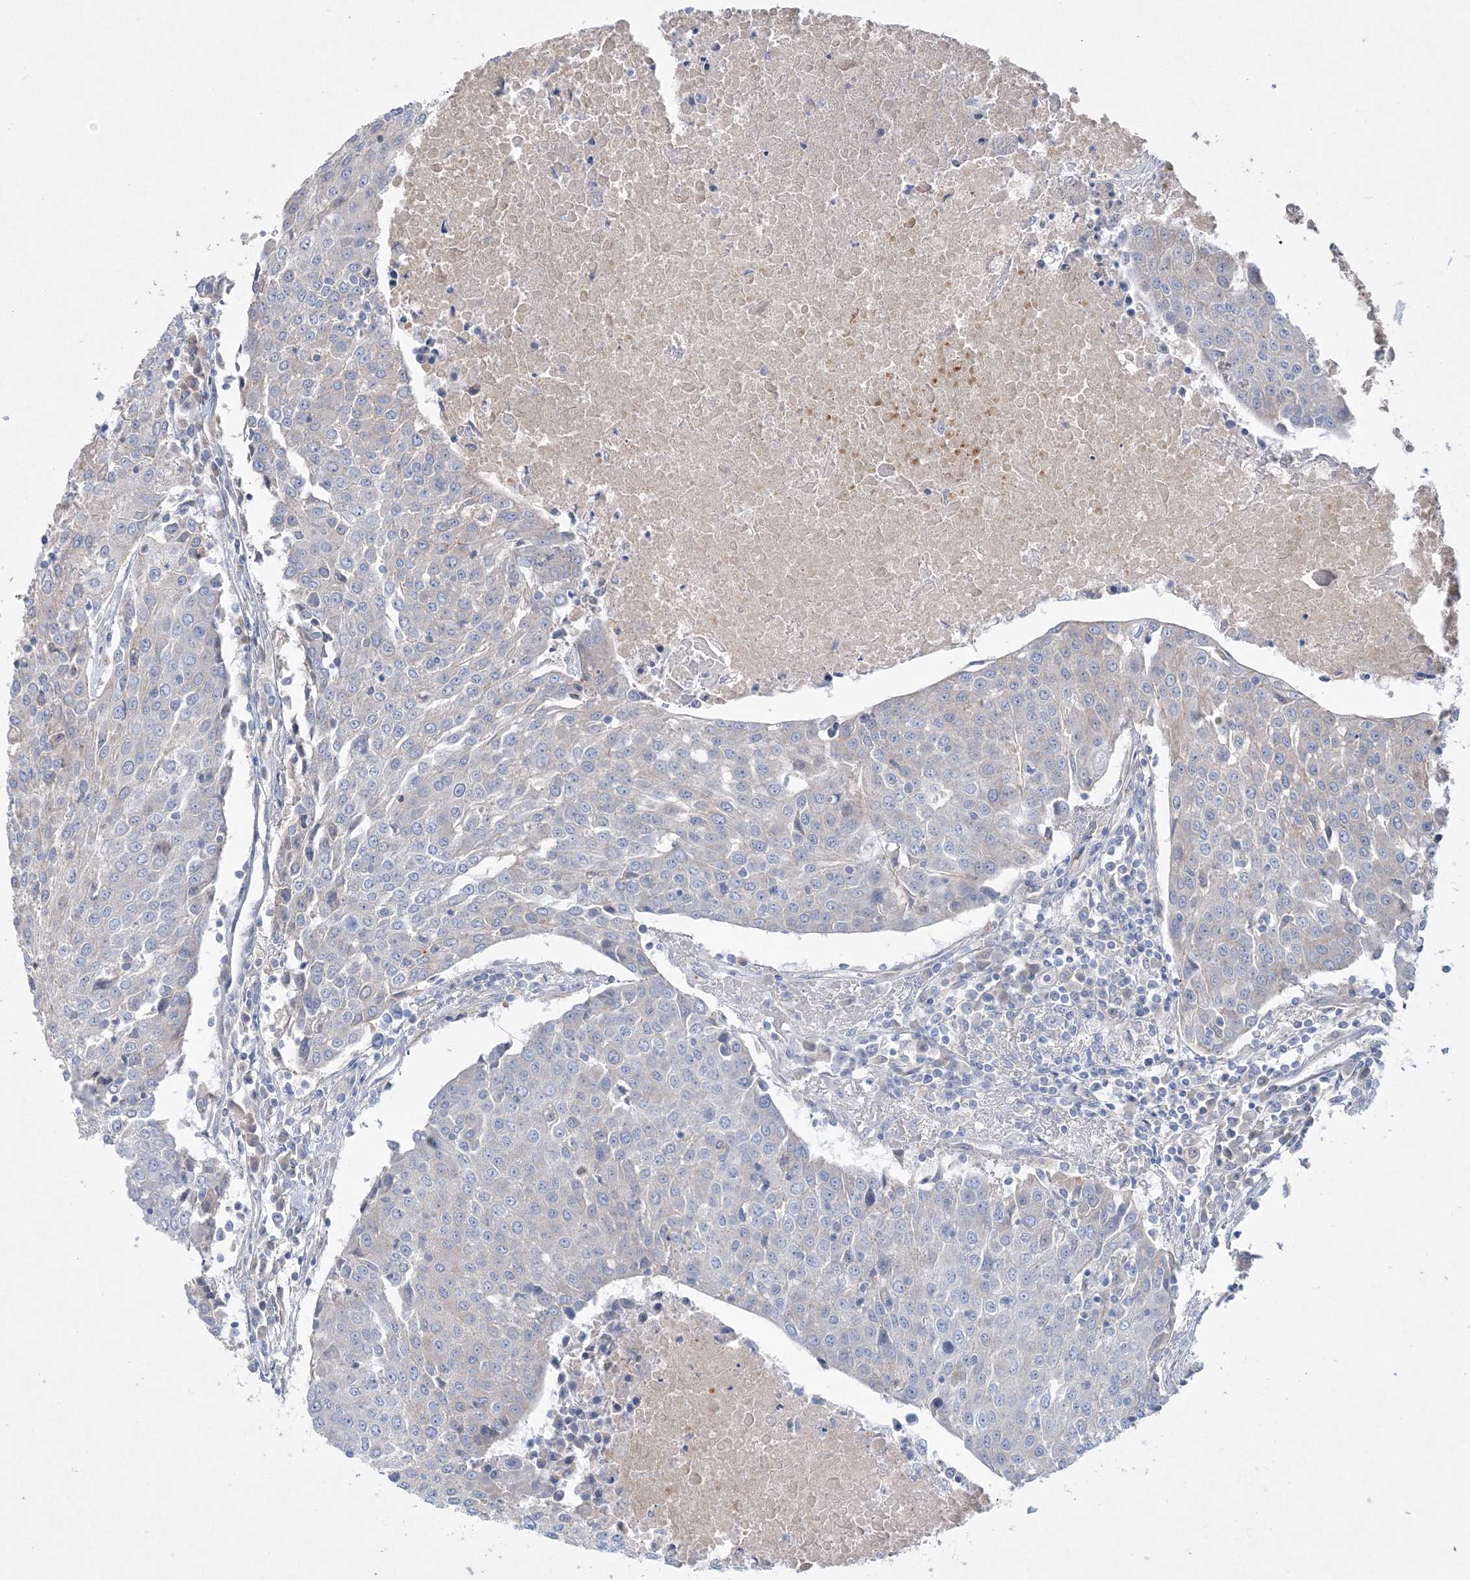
{"staining": {"intensity": "negative", "quantity": "none", "location": "none"}, "tissue": "urothelial cancer", "cell_type": "Tumor cells", "image_type": "cancer", "snomed": [{"axis": "morphology", "description": "Urothelial carcinoma, High grade"}, {"axis": "topography", "description": "Urinary bladder"}], "caption": "An image of urothelial carcinoma (high-grade) stained for a protein reveals no brown staining in tumor cells.", "gene": "ADCK2", "patient": {"sex": "female", "age": 85}}